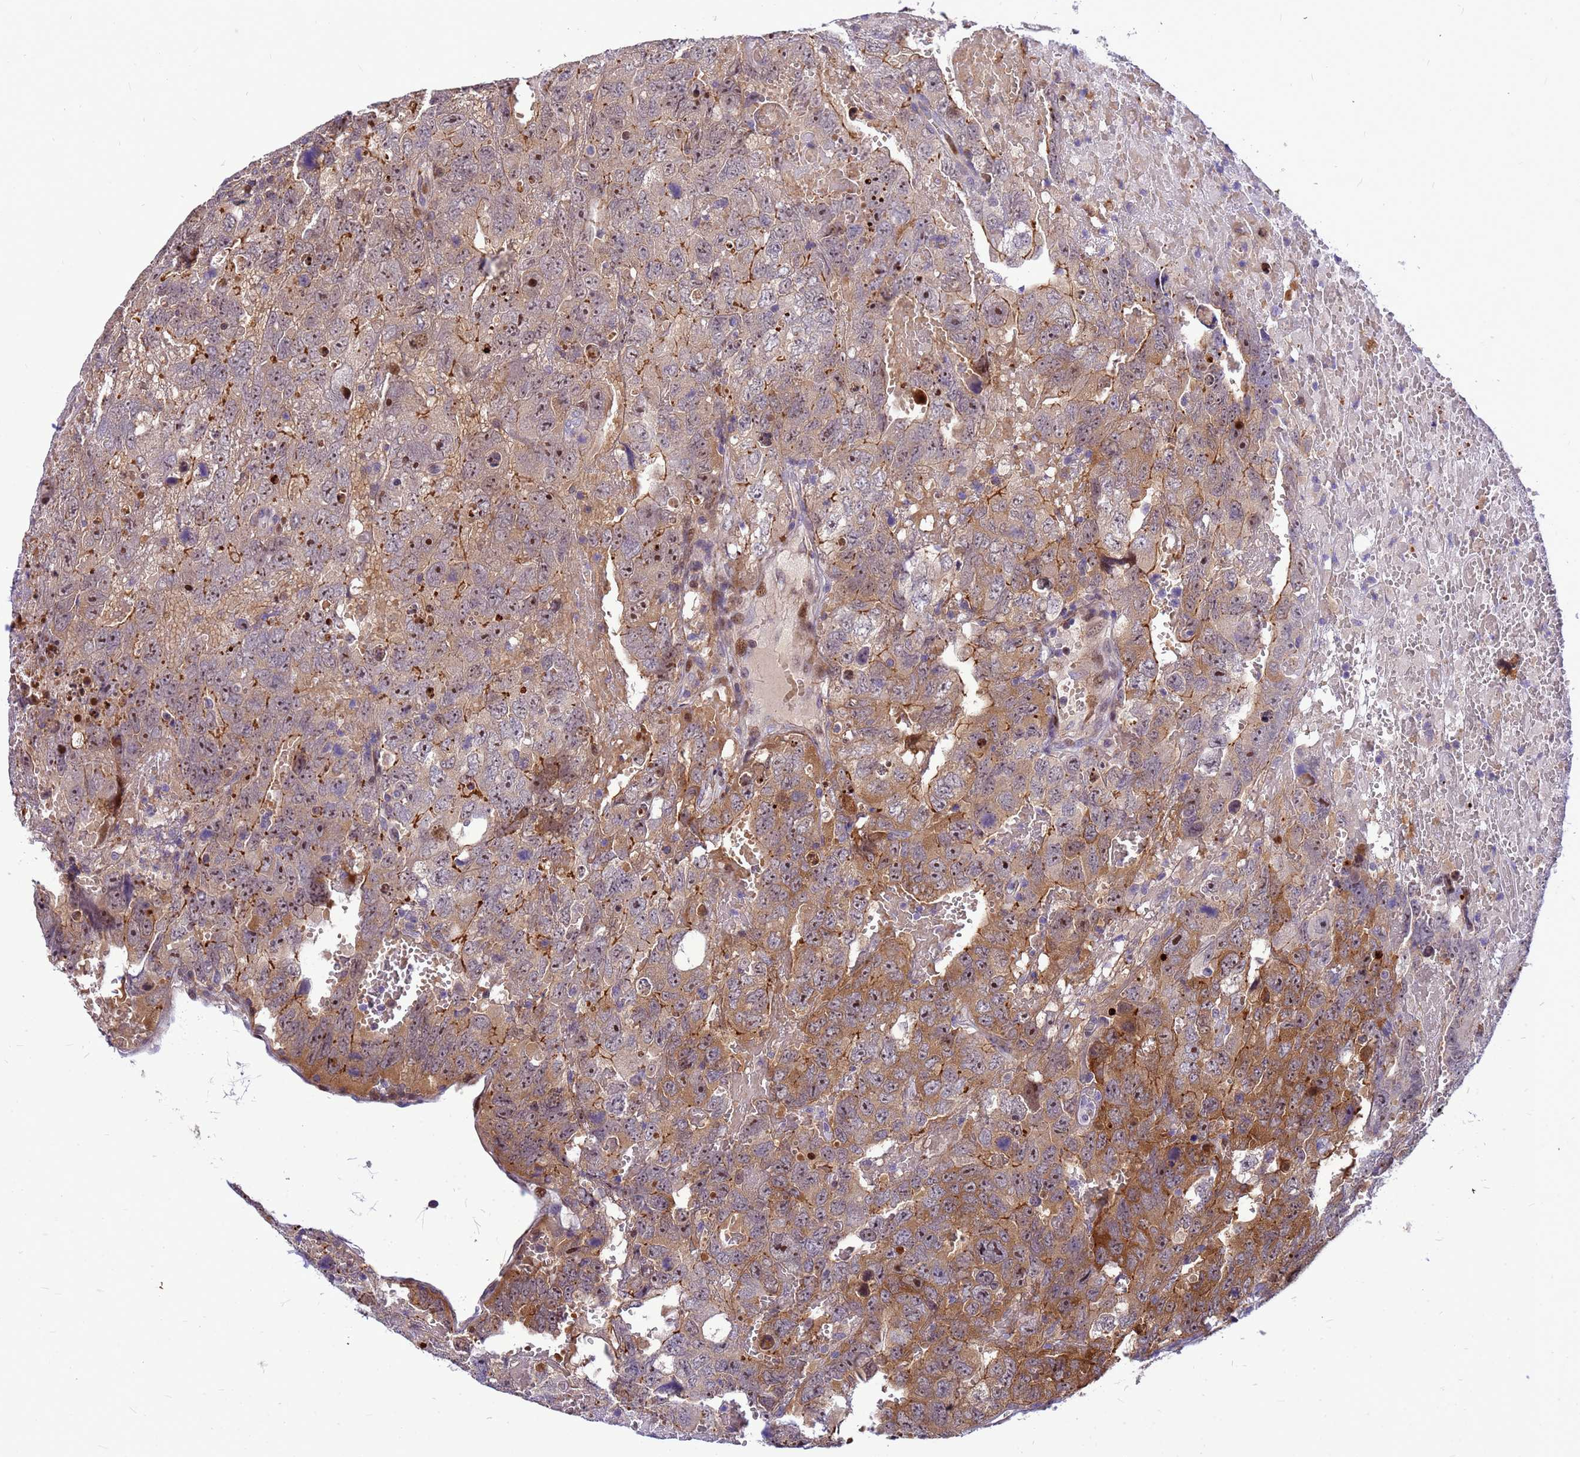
{"staining": {"intensity": "moderate", "quantity": "25%-75%", "location": "cytoplasmic/membranous,nuclear"}, "tissue": "testis cancer", "cell_type": "Tumor cells", "image_type": "cancer", "snomed": [{"axis": "morphology", "description": "Carcinoma, Embryonal, NOS"}, {"axis": "topography", "description": "Testis"}], "caption": "Testis cancer stained for a protein (brown) displays moderate cytoplasmic/membranous and nuclear positive positivity in approximately 25%-75% of tumor cells.", "gene": "ADAMTS7", "patient": {"sex": "male", "age": 45}}